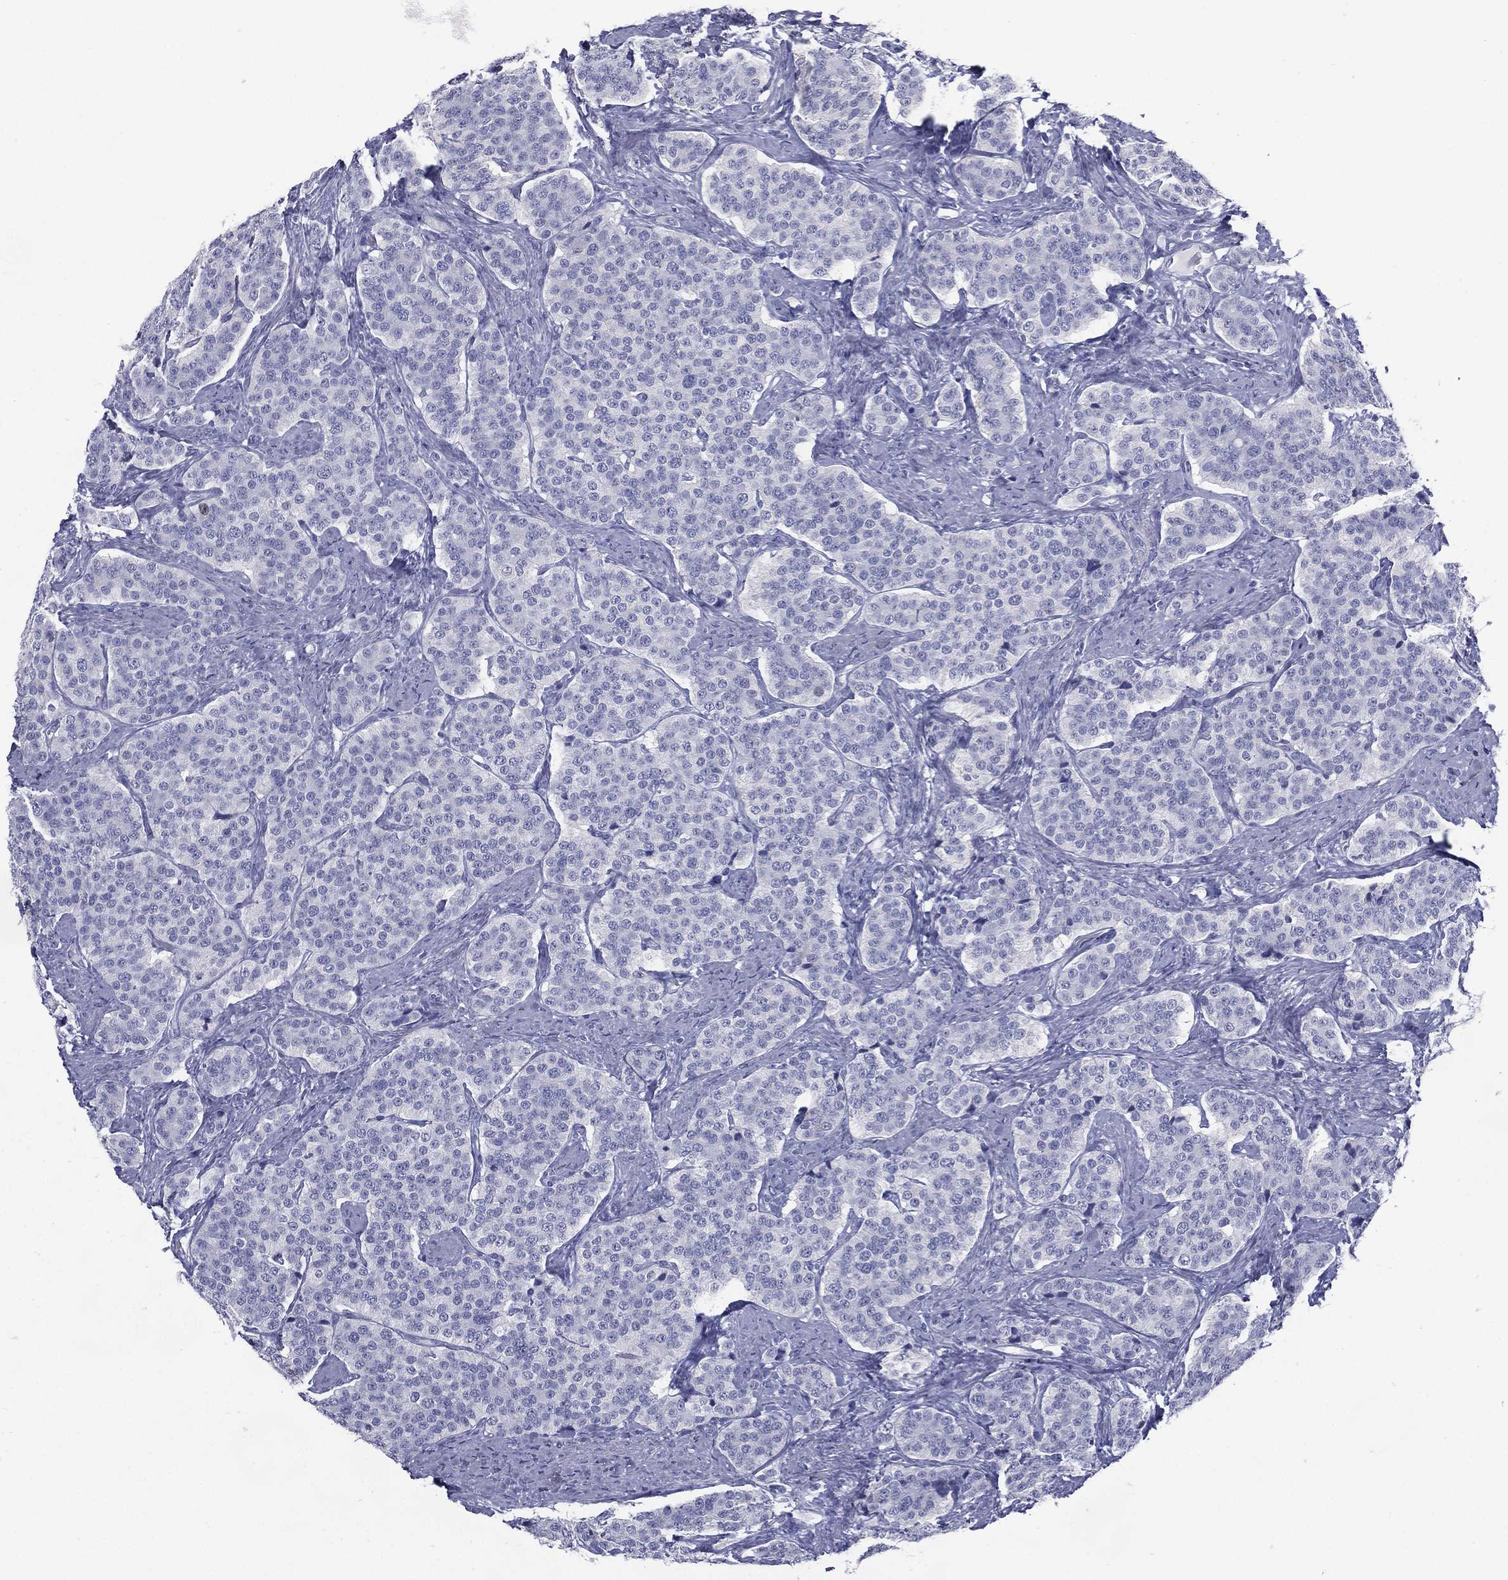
{"staining": {"intensity": "negative", "quantity": "none", "location": "none"}, "tissue": "carcinoid", "cell_type": "Tumor cells", "image_type": "cancer", "snomed": [{"axis": "morphology", "description": "Carcinoid, malignant, NOS"}, {"axis": "topography", "description": "Small intestine"}], "caption": "Tumor cells are negative for protein expression in human carcinoid.", "gene": "KIF2C", "patient": {"sex": "female", "age": 58}}